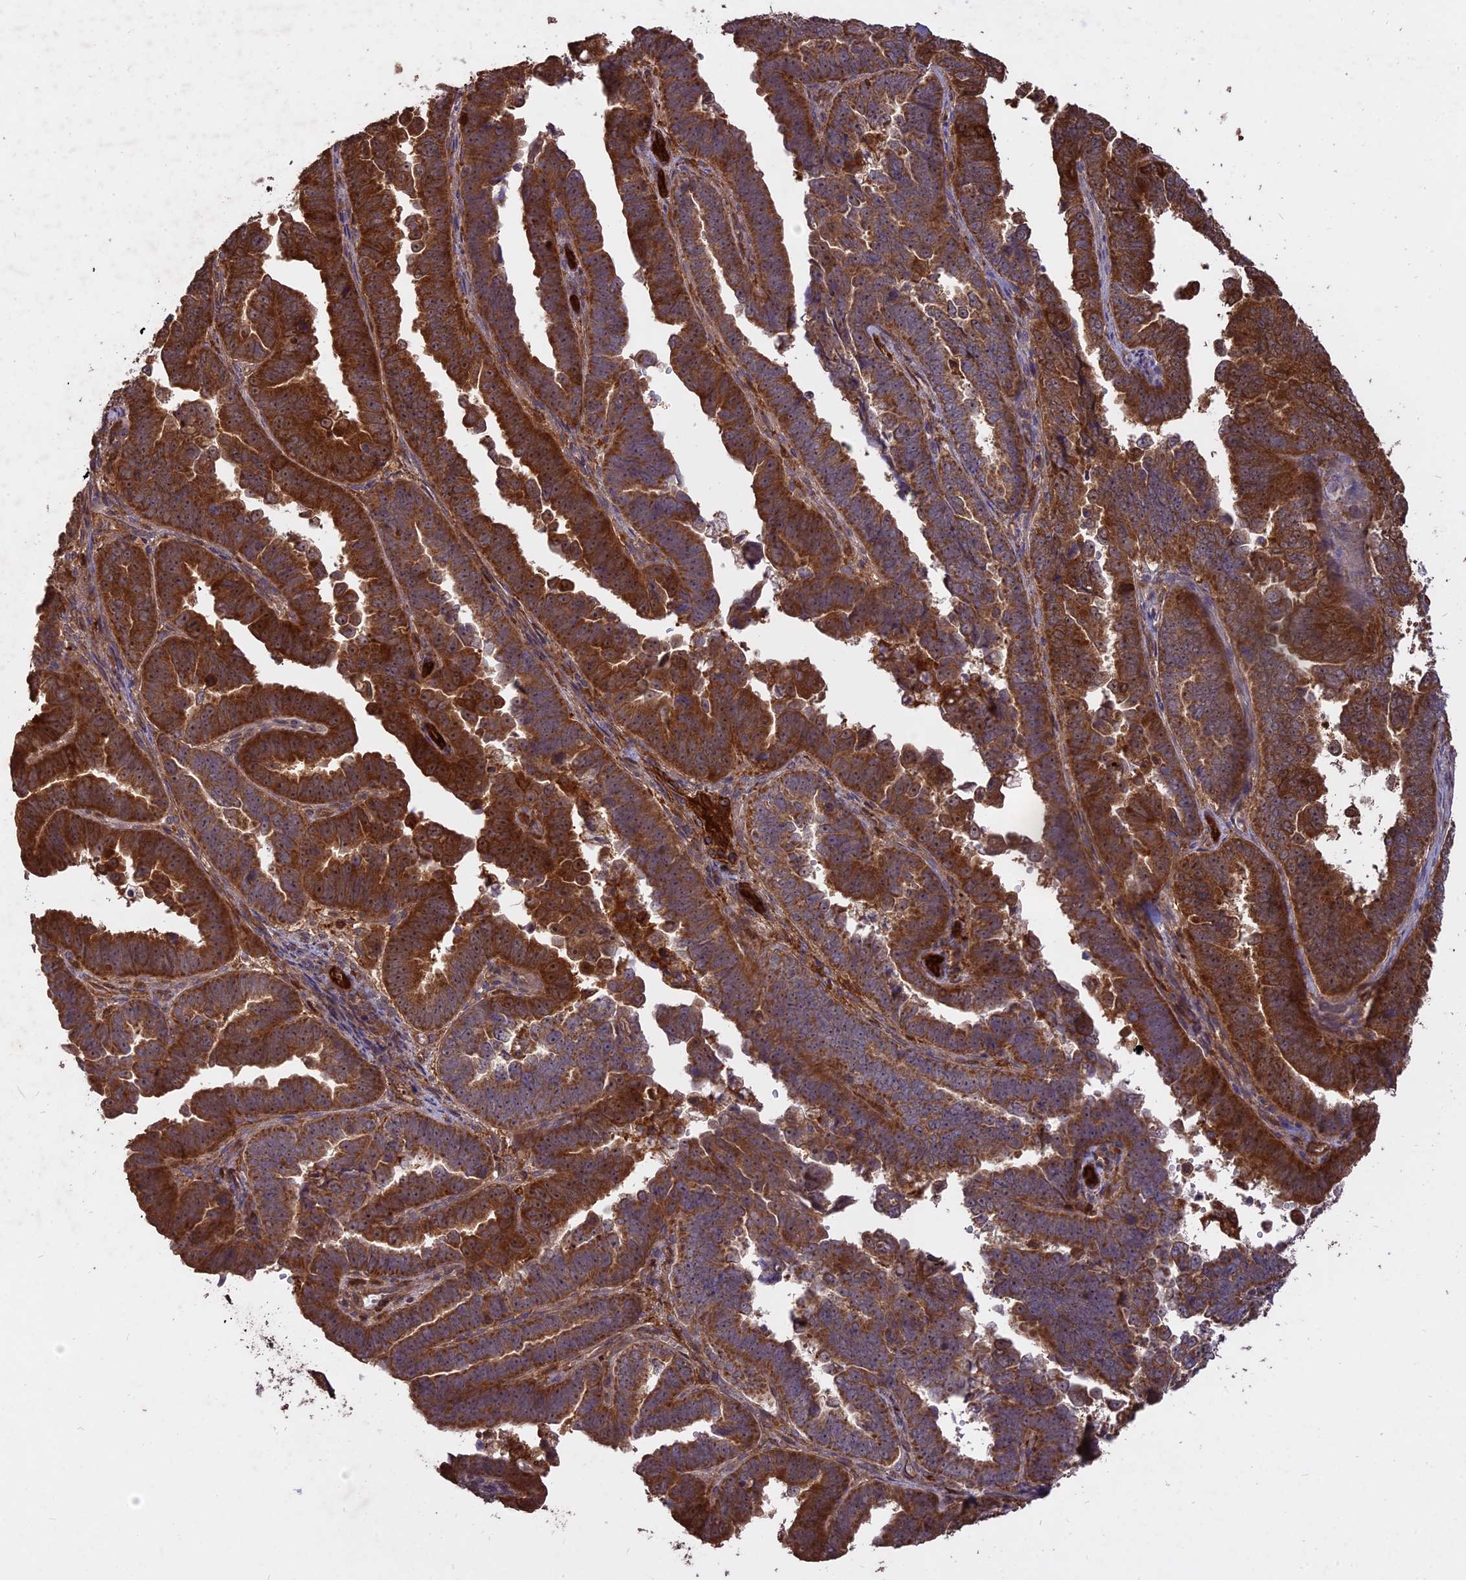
{"staining": {"intensity": "strong", "quantity": ">75%", "location": "cytoplasmic/membranous"}, "tissue": "endometrial cancer", "cell_type": "Tumor cells", "image_type": "cancer", "snomed": [{"axis": "morphology", "description": "Adenocarcinoma, NOS"}, {"axis": "topography", "description": "Endometrium"}], "caption": "Immunohistochemistry (IHC) of human endometrial cancer reveals high levels of strong cytoplasmic/membranous positivity in about >75% of tumor cells.", "gene": "SAC3D1", "patient": {"sex": "female", "age": 75}}